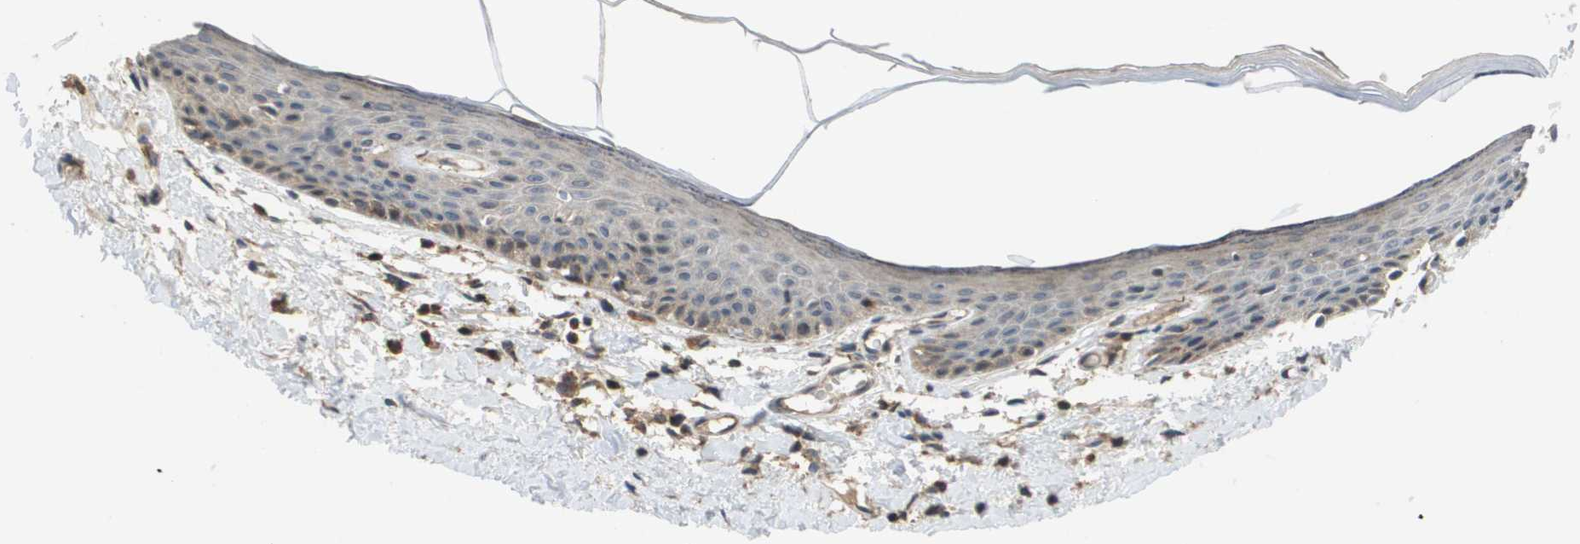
{"staining": {"intensity": "moderate", "quantity": "<25%", "location": "cytoplasmic/membranous"}, "tissue": "skin", "cell_type": "Epidermal cells", "image_type": "normal", "snomed": [{"axis": "morphology", "description": "Normal tissue, NOS"}, {"axis": "topography", "description": "Vulva"}], "caption": "Protein staining of unremarkable skin displays moderate cytoplasmic/membranous staining in about <25% of epidermal cells. Immunohistochemistry stains the protein of interest in brown and the nuclei are stained blue.", "gene": "RBM38", "patient": {"sex": "female", "age": 54}}